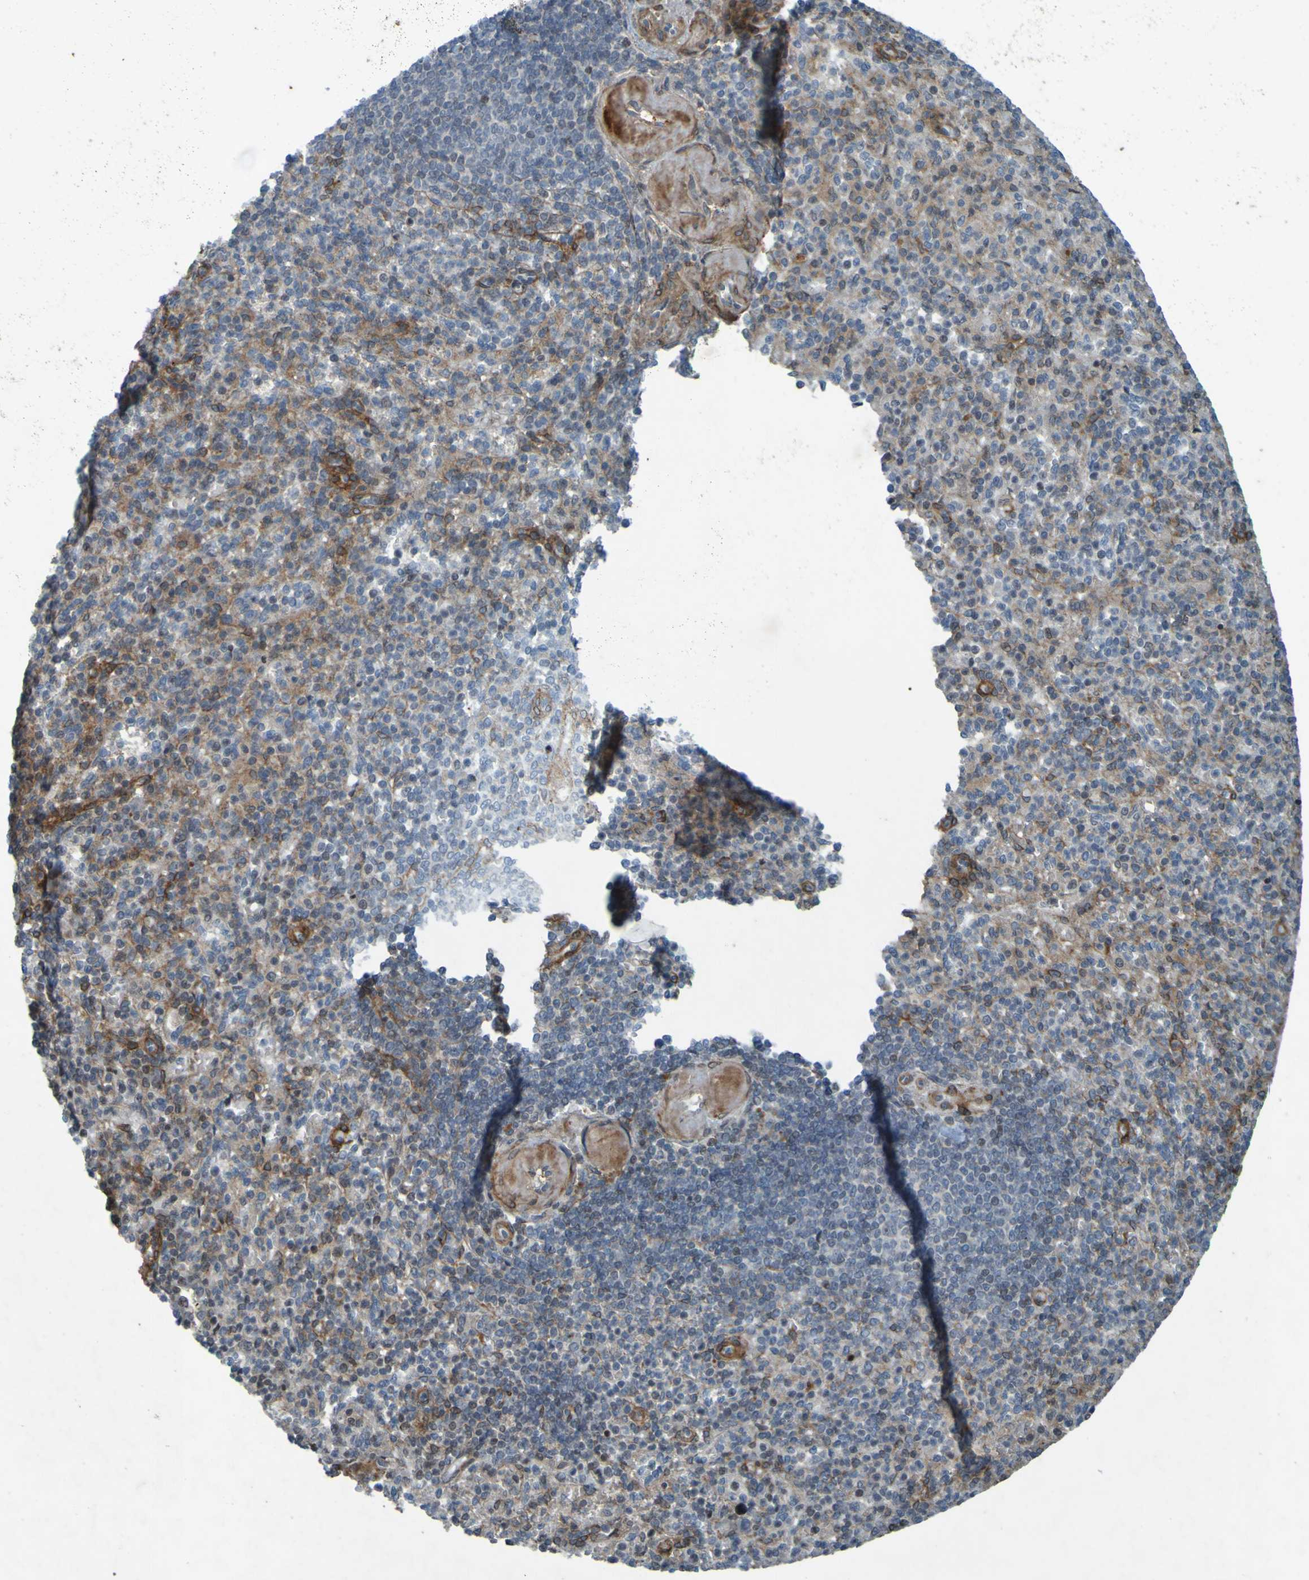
{"staining": {"intensity": "moderate", "quantity": "25%-75%", "location": "cytoplasmic/membranous"}, "tissue": "spleen", "cell_type": "Cells in red pulp", "image_type": "normal", "snomed": [{"axis": "morphology", "description": "Normal tissue, NOS"}, {"axis": "topography", "description": "Spleen"}], "caption": "Immunohistochemical staining of unremarkable spleen reveals medium levels of moderate cytoplasmic/membranous expression in approximately 25%-75% of cells in red pulp.", "gene": "GUCY1A1", "patient": {"sex": "female", "age": 74}}